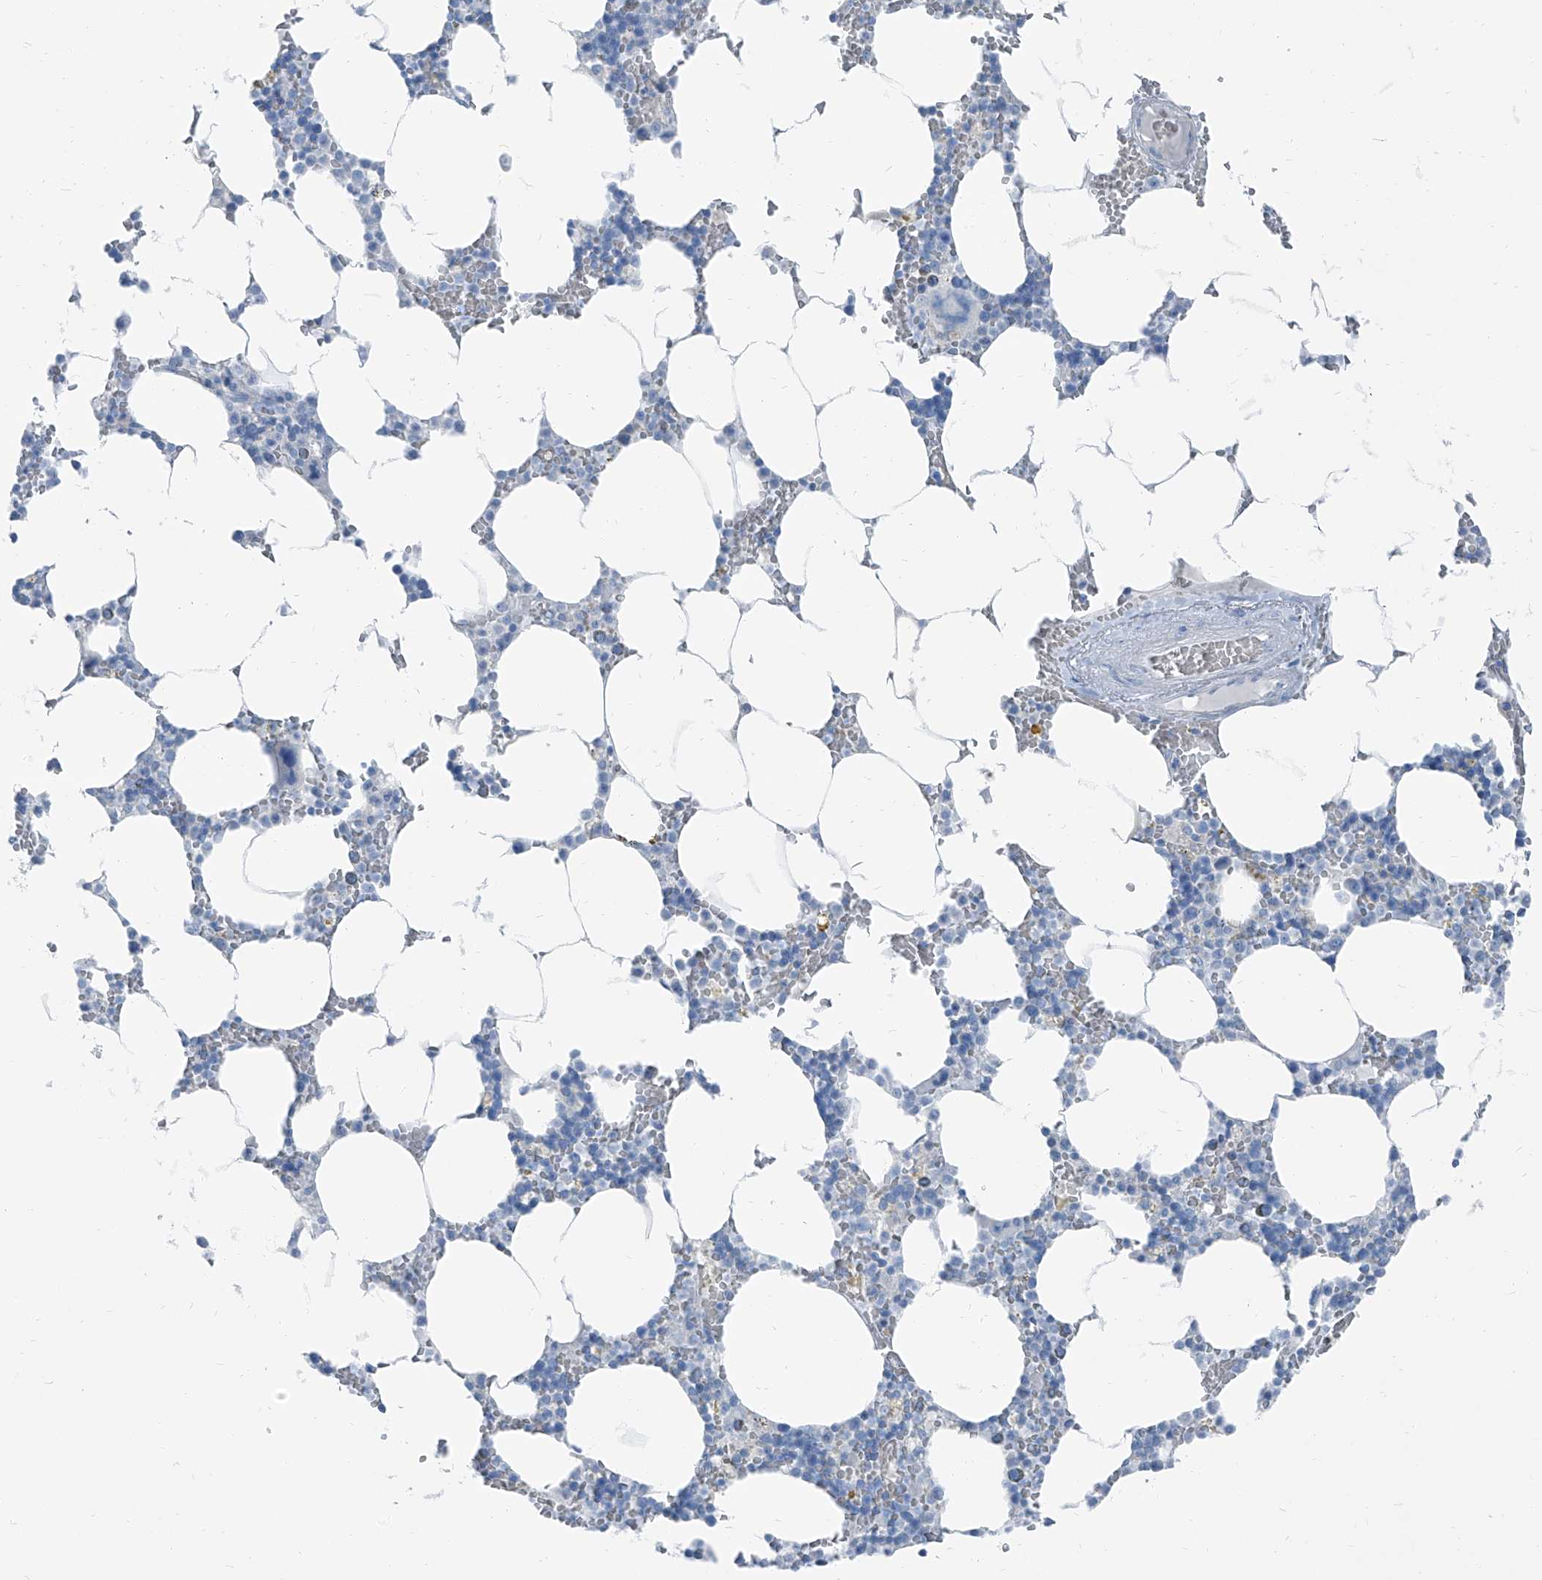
{"staining": {"intensity": "negative", "quantity": "none", "location": "none"}, "tissue": "bone marrow", "cell_type": "Hematopoietic cells", "image_type": "normal", "snomed": [{"axis": "morphology", "description": "Normal tissue, NOS"}, {"axis": "topography", "description": "Bone marrow"}], "caption": "High power microscopy histopathology image of an immunohistochemistry (IHC) image of normal bone marrow, revealing no significant positivity in hematopoietic cells.", "gene": "RGN", "patient": {"sex": "male", "age": 70}}